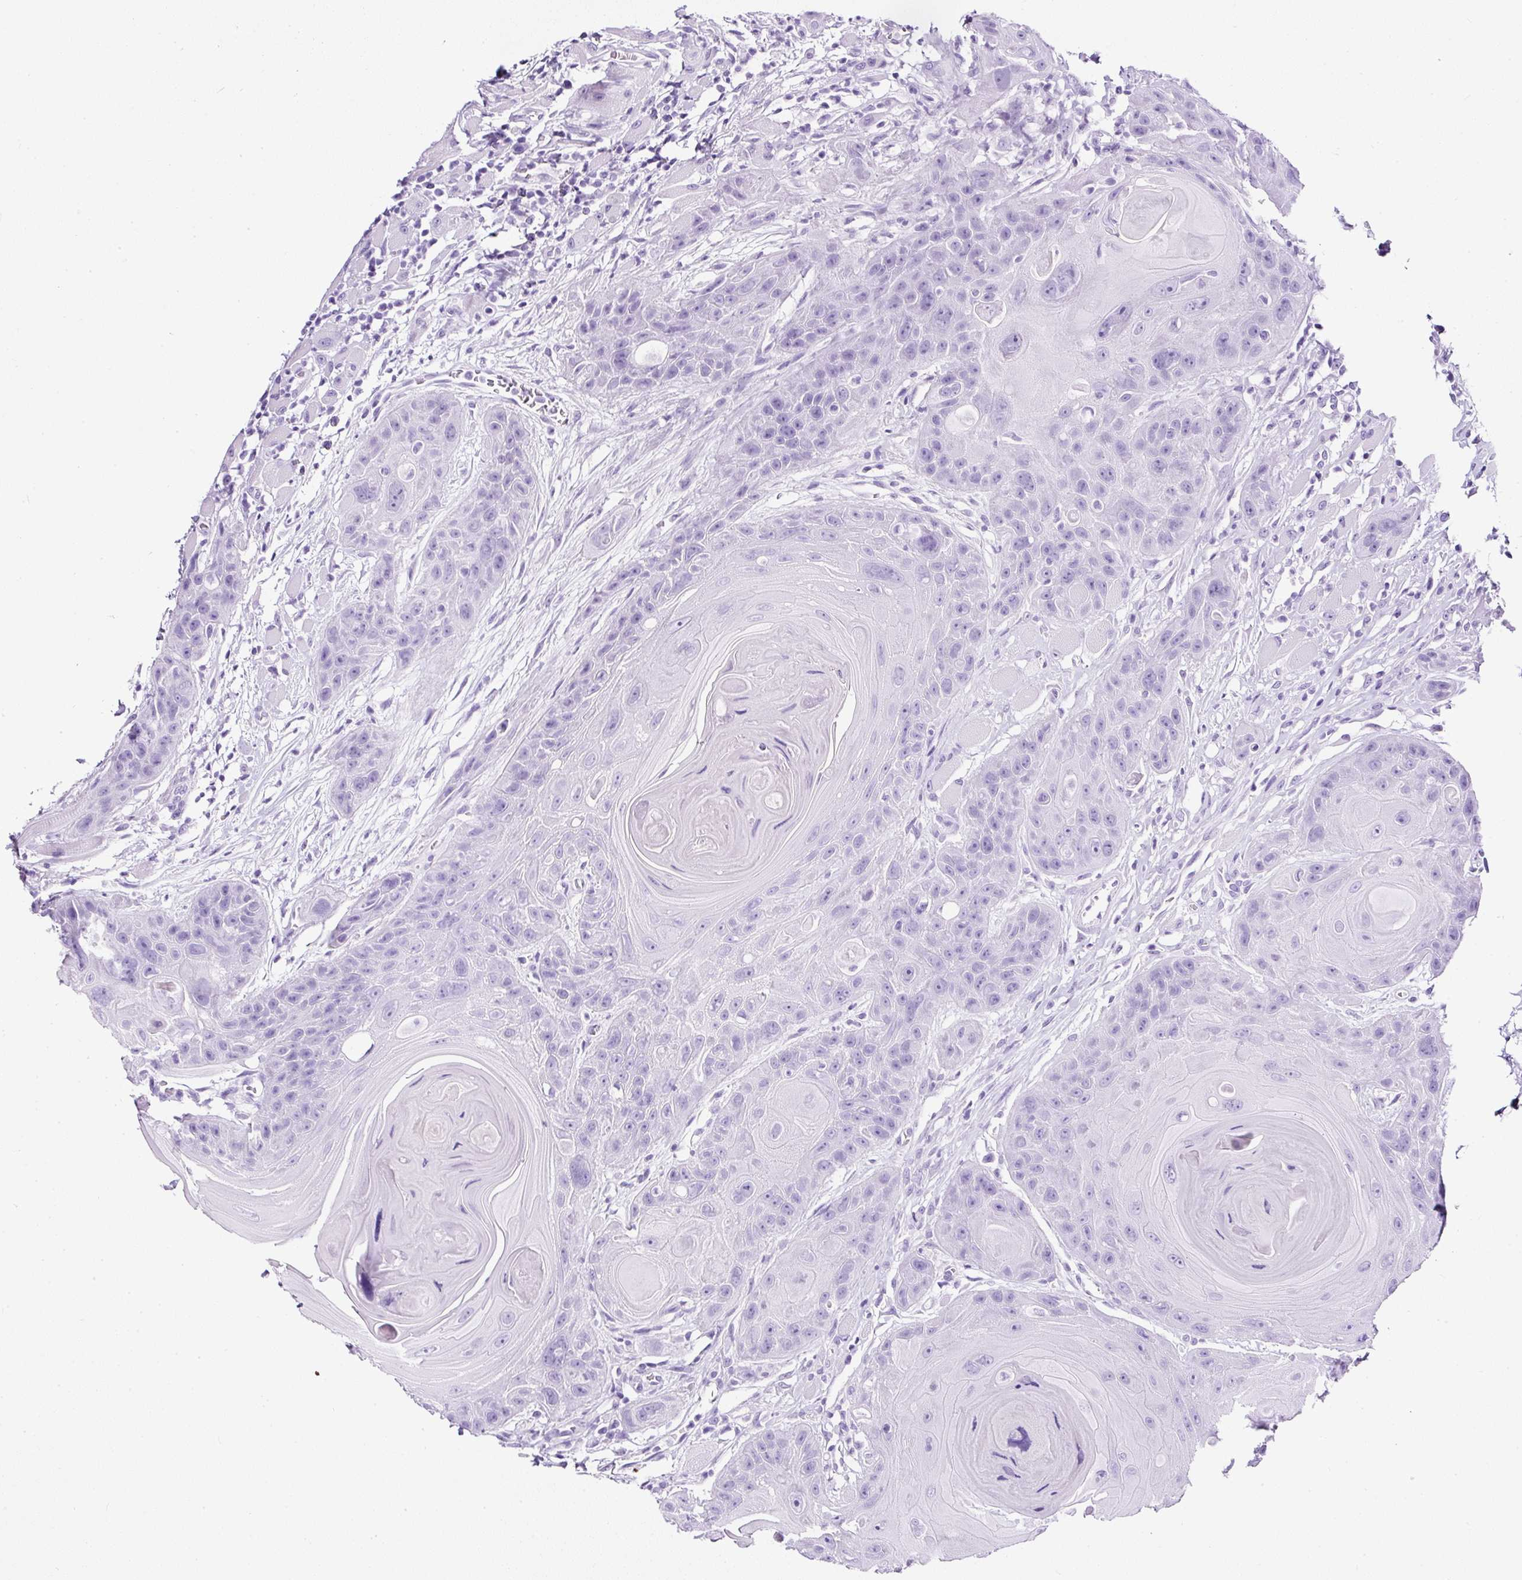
{"staining": {"intensity": "negative", "quantity": "none", "location": "none"}, "tissue": "head and neck cancer", "cell_type": "Tumor cells", "image_type": "cancer", "snomed": [{"axis": "morphology", "description": "Squamous cell carcinoma, NOS"}, {"axis": "topography", "description": "Head-Neck"}], "caption": "Immunohistochemistry micrograph of human head and neck squamous cell carcinoma stained for a protein (brown), which demonstrates no expression in tumor cells. (Brightfield microscopy of DAB IHC at high magnification).", "gene": "NTS", "patient": {"sex": "female", "age": 59}}